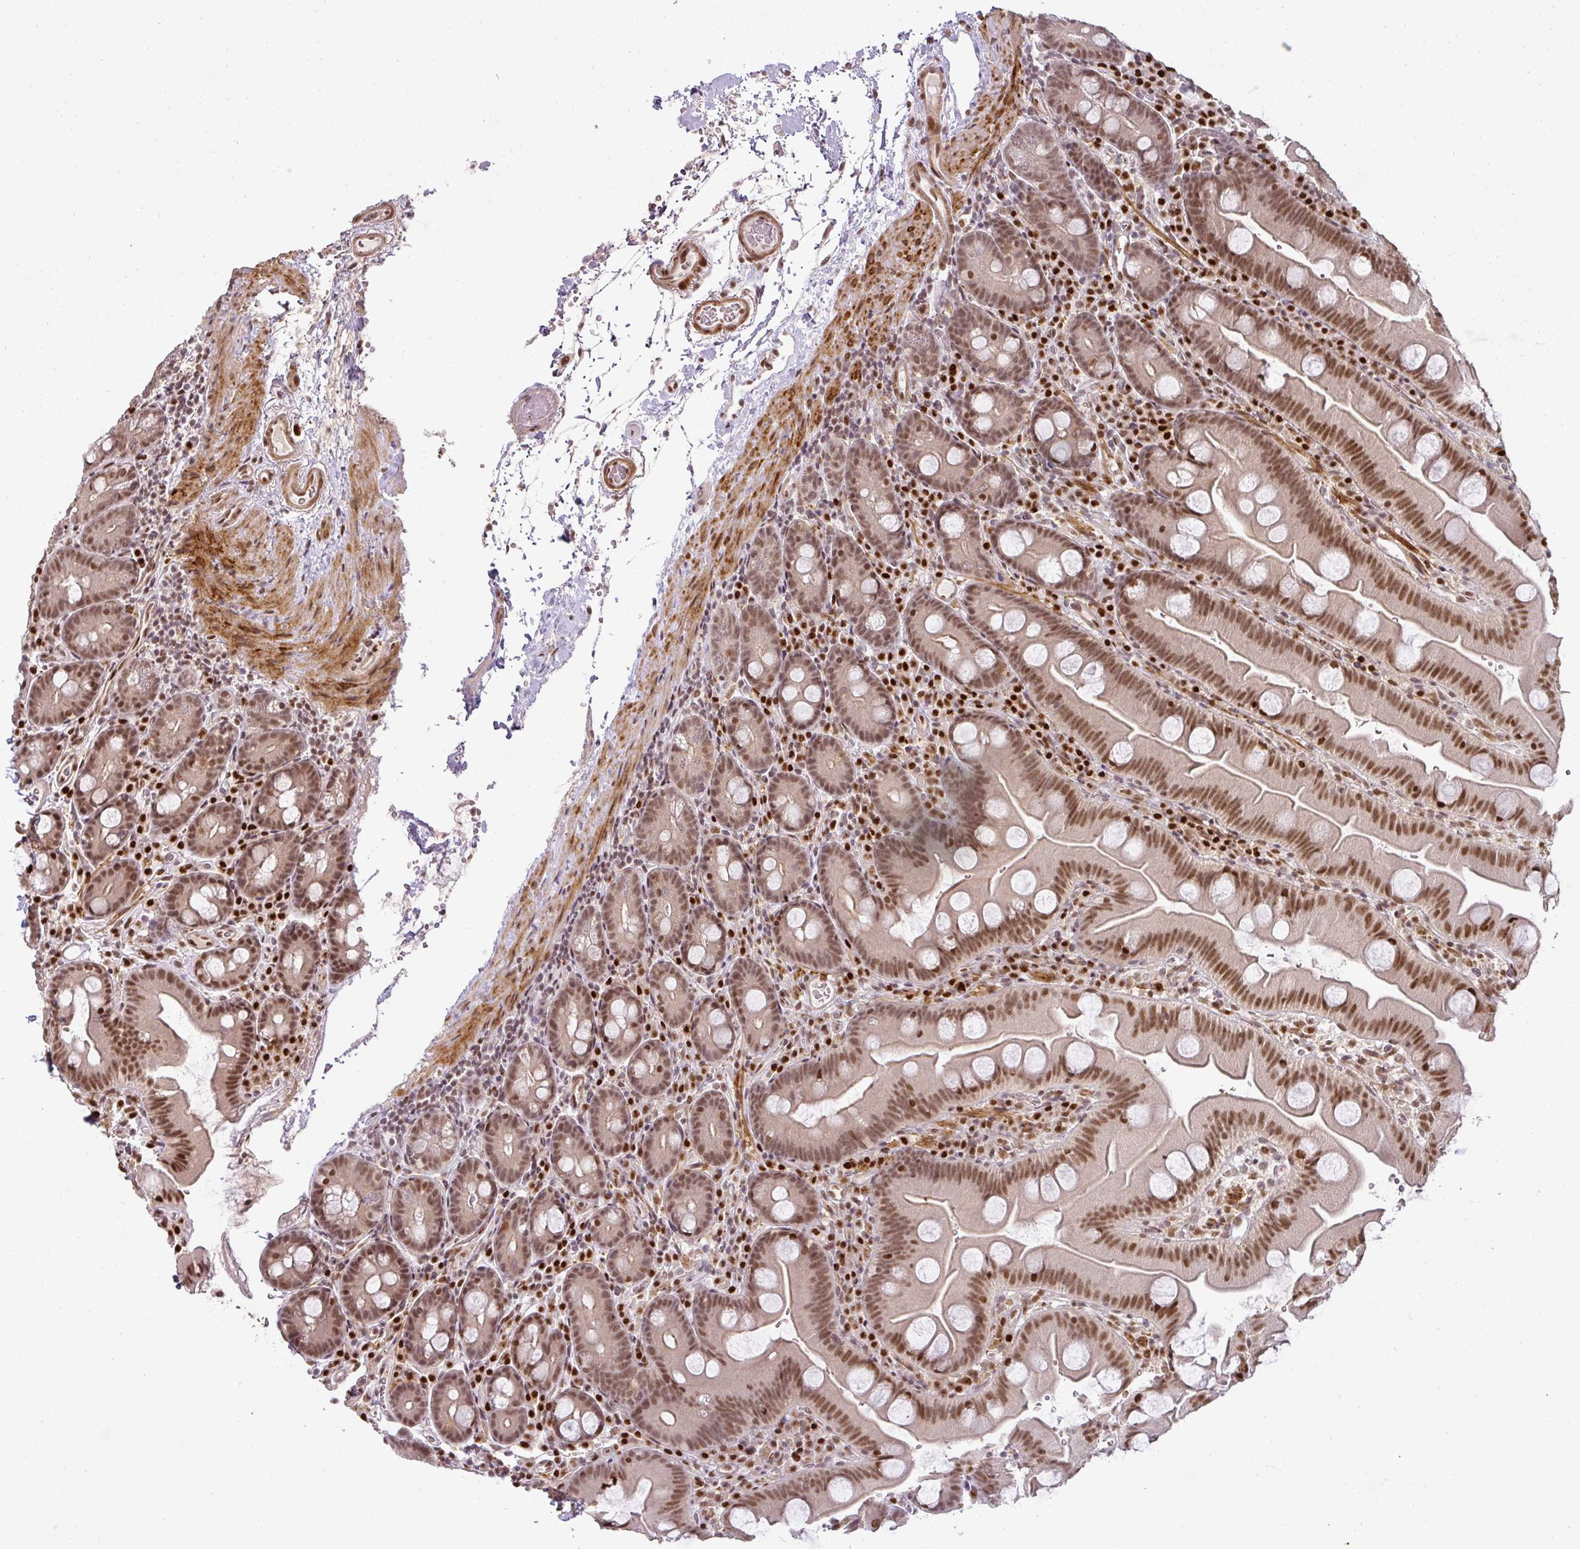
{"staining": {"intensity": "moderate", "quantity": ">75%", "location": "nuclear"}, "tissue": "small intestine", "cell_type": "Glandular cells", "image_type": "normal", "snomed": [{"axis": "morphology", "description": "Normal tissue, NOS"}, {"axis": "topography", "description": "Small intestine"}], "caption": "This micrograph displays immunohistochemistry staining of unremarkable small intestine, with medium moderate nuclear positivity in about >75% of glandular cells.", "gene": "GPRIN2", "patient": {"sex": "female", "age": 68}}